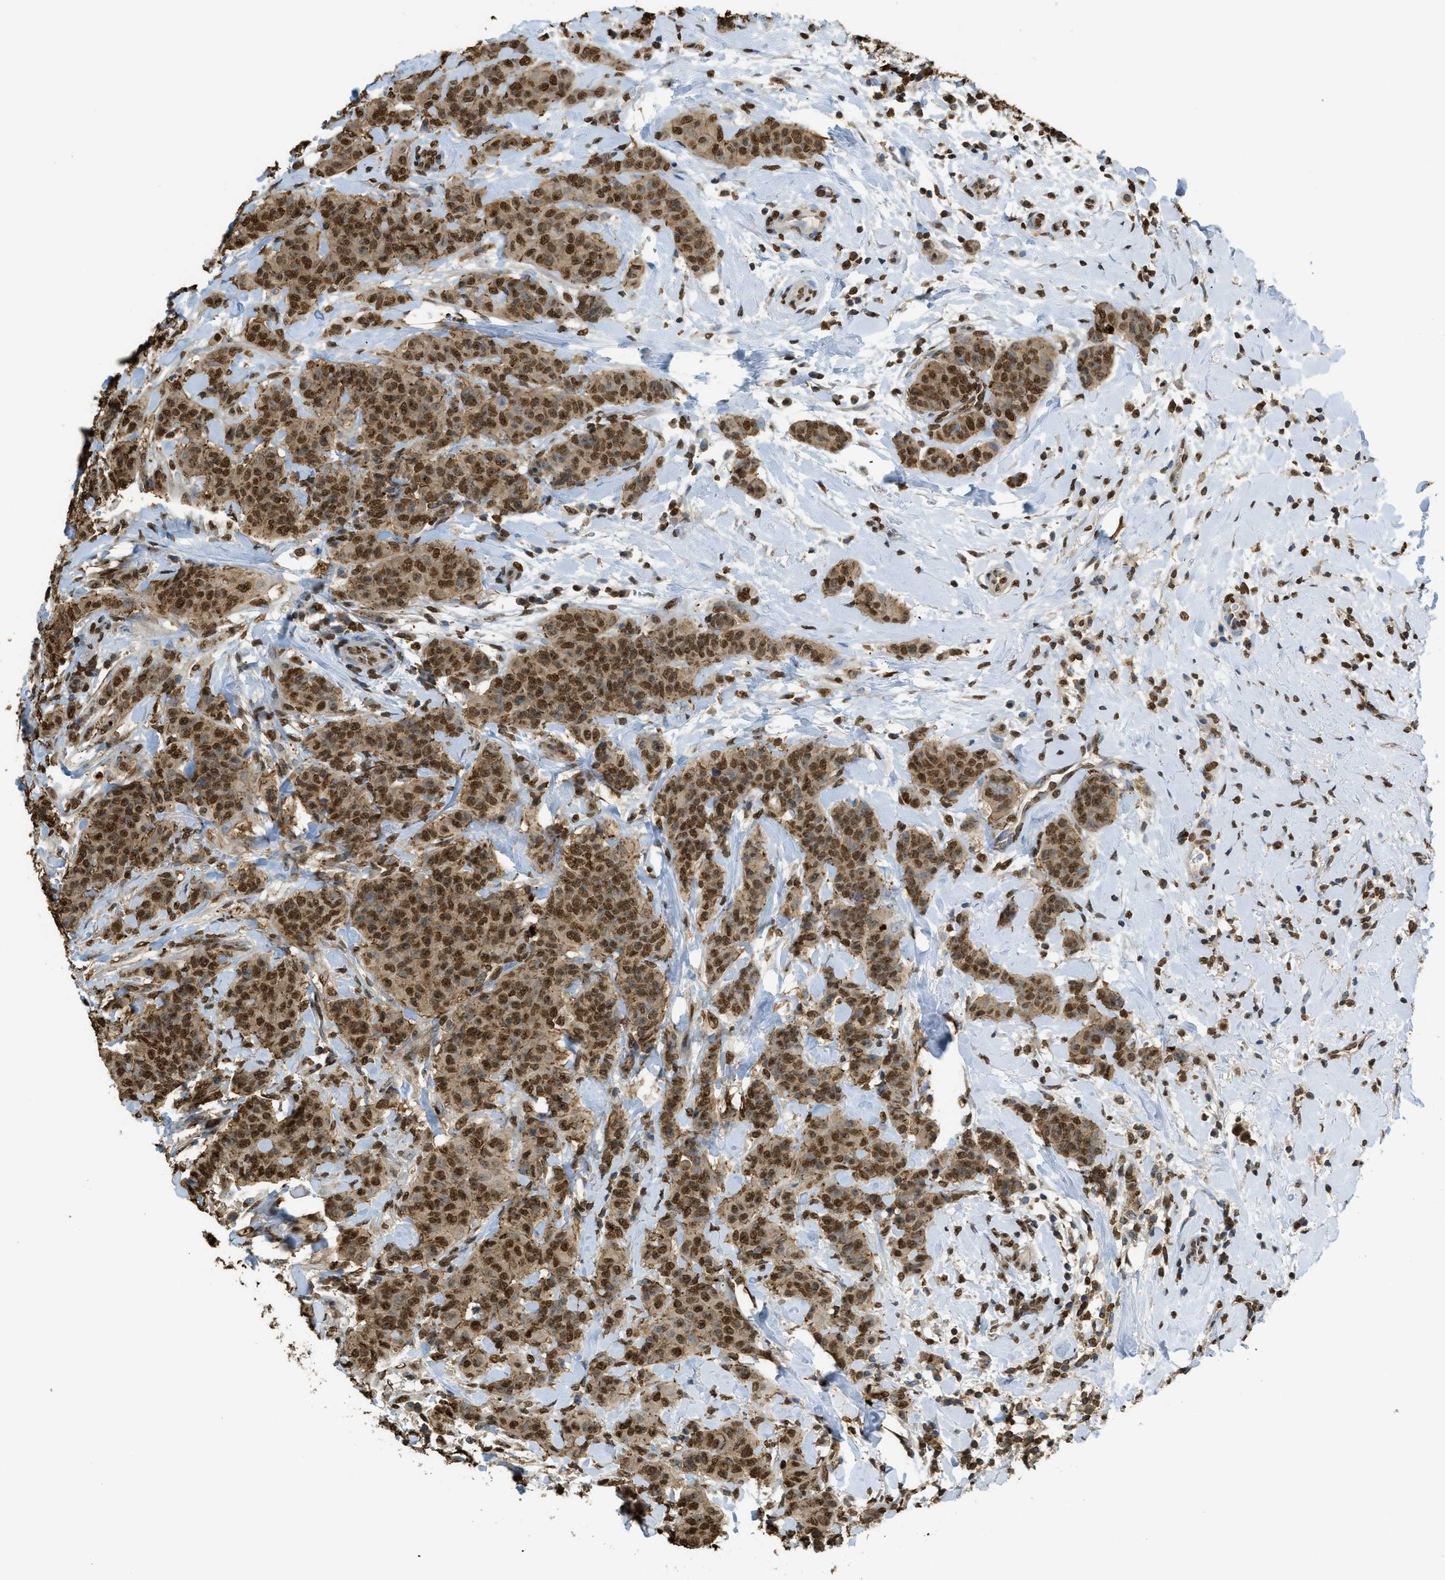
{"staining": {"intensity": "strong", "quantity": ">75%", "location": "cytoplasmic/membranous,nuclear"}, "tissue": "breast cancer", "cell_type": "Tumor cells", "image_type": "cancer", "snomed": [{"axis": "morphology", "description": "Normal tissue, NOS"}, {"axis": "morphology", "description": "Duct carcinoma"}, {"axis": "topography", "description": "Breast"}], "caption": "Breast cancer (infiltrating ductal carcinoma) tissue shows strong cytoplasmic/membranous and nuclear positivity in approximately >75% of tumor cells (Brightfield microscopy of DAB IHC at high magnification).", "gene": "NR5A2", "patient": {"sex": "female", "age": 40}}